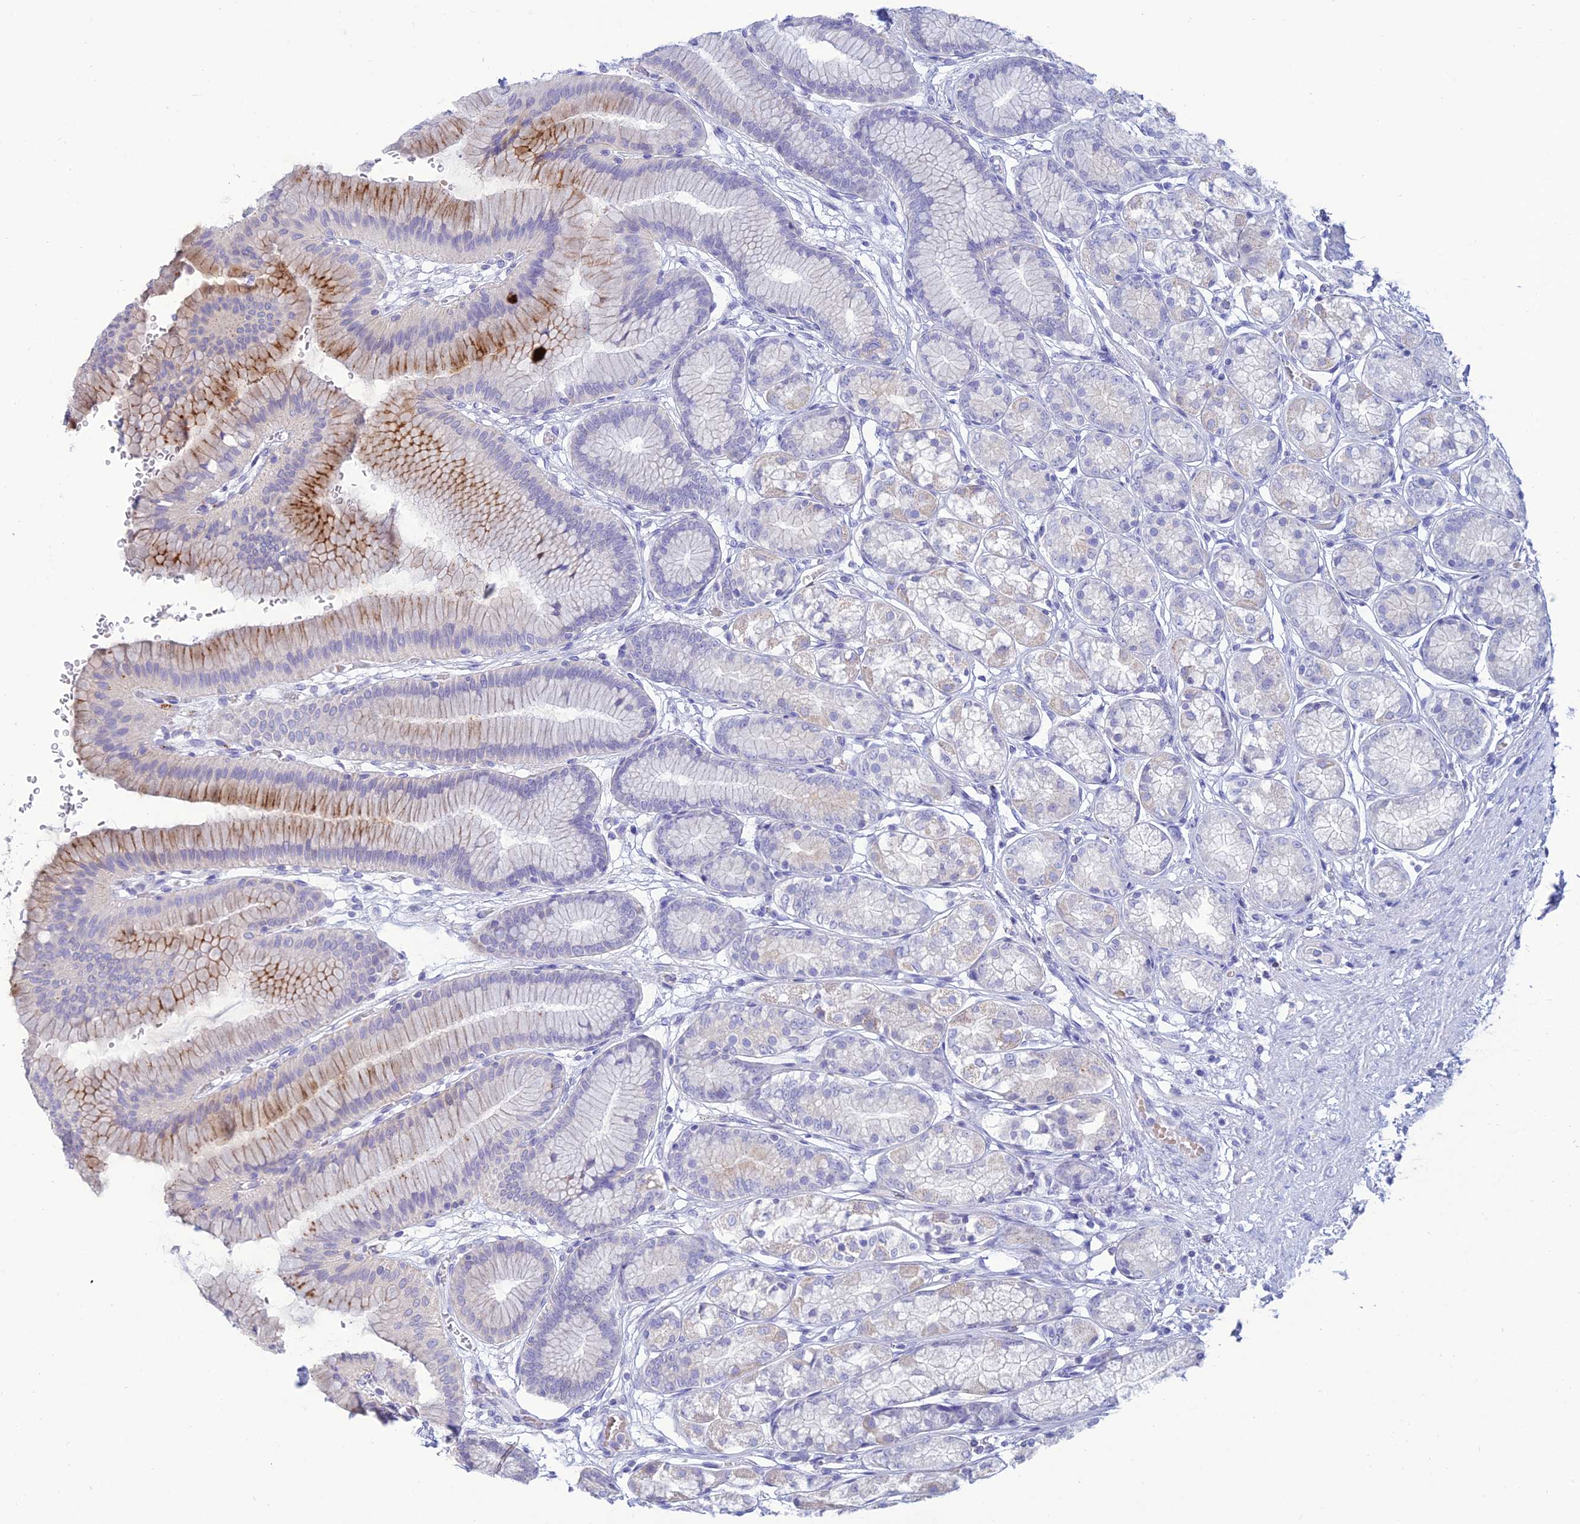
{"staining": {"intensity": "strong", "quantity": "<25%", "location": "cytoplasmic/membranous"}, "tissue": "stomach", "cell_type": "Glandular cells", "image_type": "normal", "snomed": [{"axis": "morphology", "description": "Normal tissue, NOS"}, {"axis": "morphology", "description": "Adenocarcinoma, NOS"}, {"axis": "morphology", "description": "Adenocarcinoma, High grade"}, {"axis": "topography", "description": "Stomach, upper"}, {"axis": "topography", "description": "Stomach"}], "caption": "Human stomach stained with a brown dye demonstrates strong cytoplasmic/membranous positive expression in about <25% of glandular cells.", "gene": "MAL2", "patient": {"sex": "female", "age": 65}}